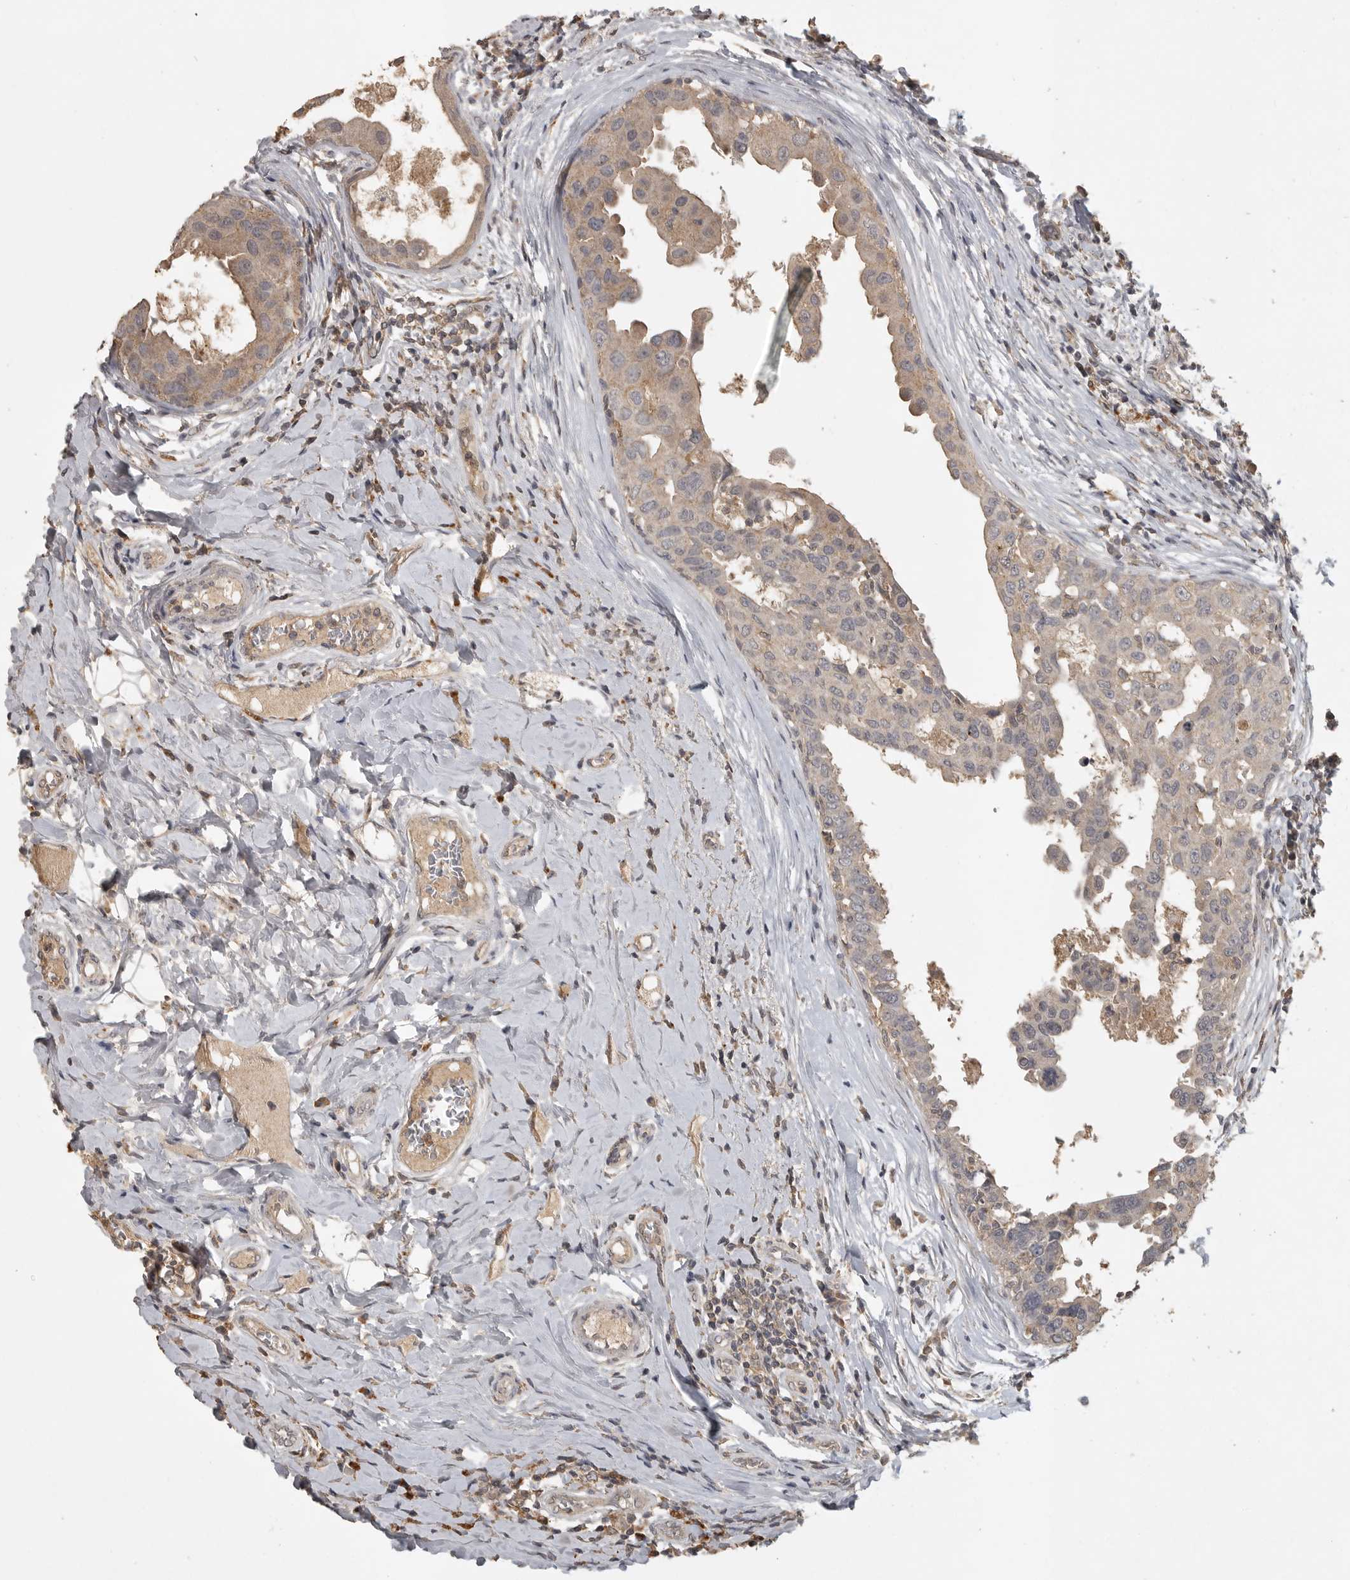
{"staining": {"intensity": "weak", "quantity": ">75%", "location": "cytoplasmic/membranous"}, "tissue": "breast cancer", "cell_type": "Tumor cells", "image_type": "cancer", "snomed": [{"axis": "morphology", "description": "Duct carcinoma"}, {"axis": "topography", "description": "Breast"}], "caption": "IHC micrograph of neoplastic tissue: human invasive ductal carcinoma (breast) stained using IHC shows low levels of weak protein expression localized specifically in the cytoplasmic/membranous of tumor cells, appearing as a cytoplasmic/membranous brown color.", "gene": "ADAMTS4", "patient": {"sex": "female", "age": 27}}